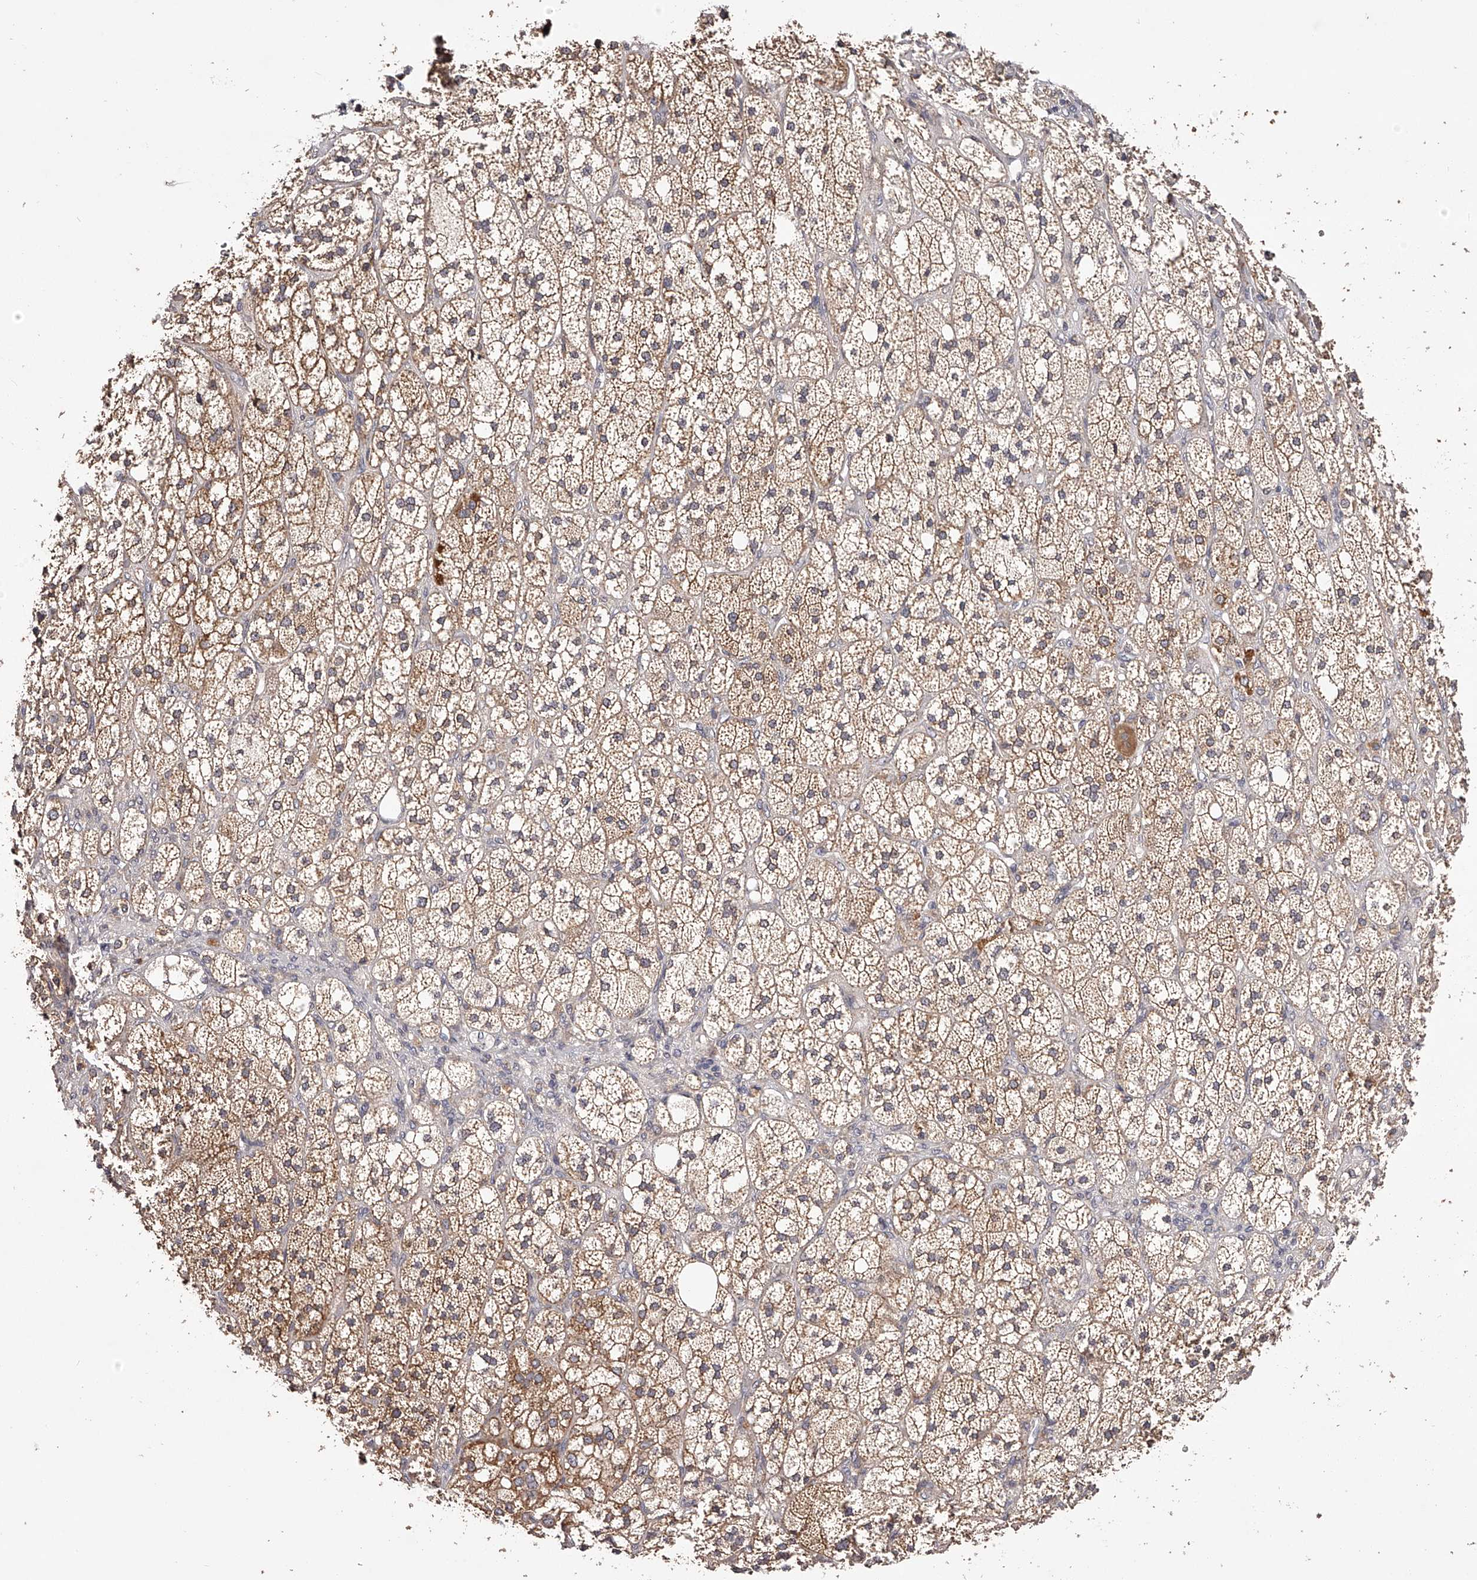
{"staining": {"intensity": "strong", "quantity": "<25%", "location": "cytoplasmic/membranous"}, "tissue": "adrenal gland", "cell_type": "Glandular cells", "image_type": "normal", "snomed": [{"axis": "morphology", "description": "Normal tissue, NOS"}, {"axis": "topography", "description": "Adrenal gland"}], "caption": "A high-resolution image shows immunohistochemistry staining of unremarkable adrenal gland, which demonstrates strong cytoplasmic/membranous positivity in approximately <25% of glandular cells. (Brightfield microscopy of DAB IHC at high magnification).", "gene": "ODF2L", "patient": {"sex": "male", "age": 61}}